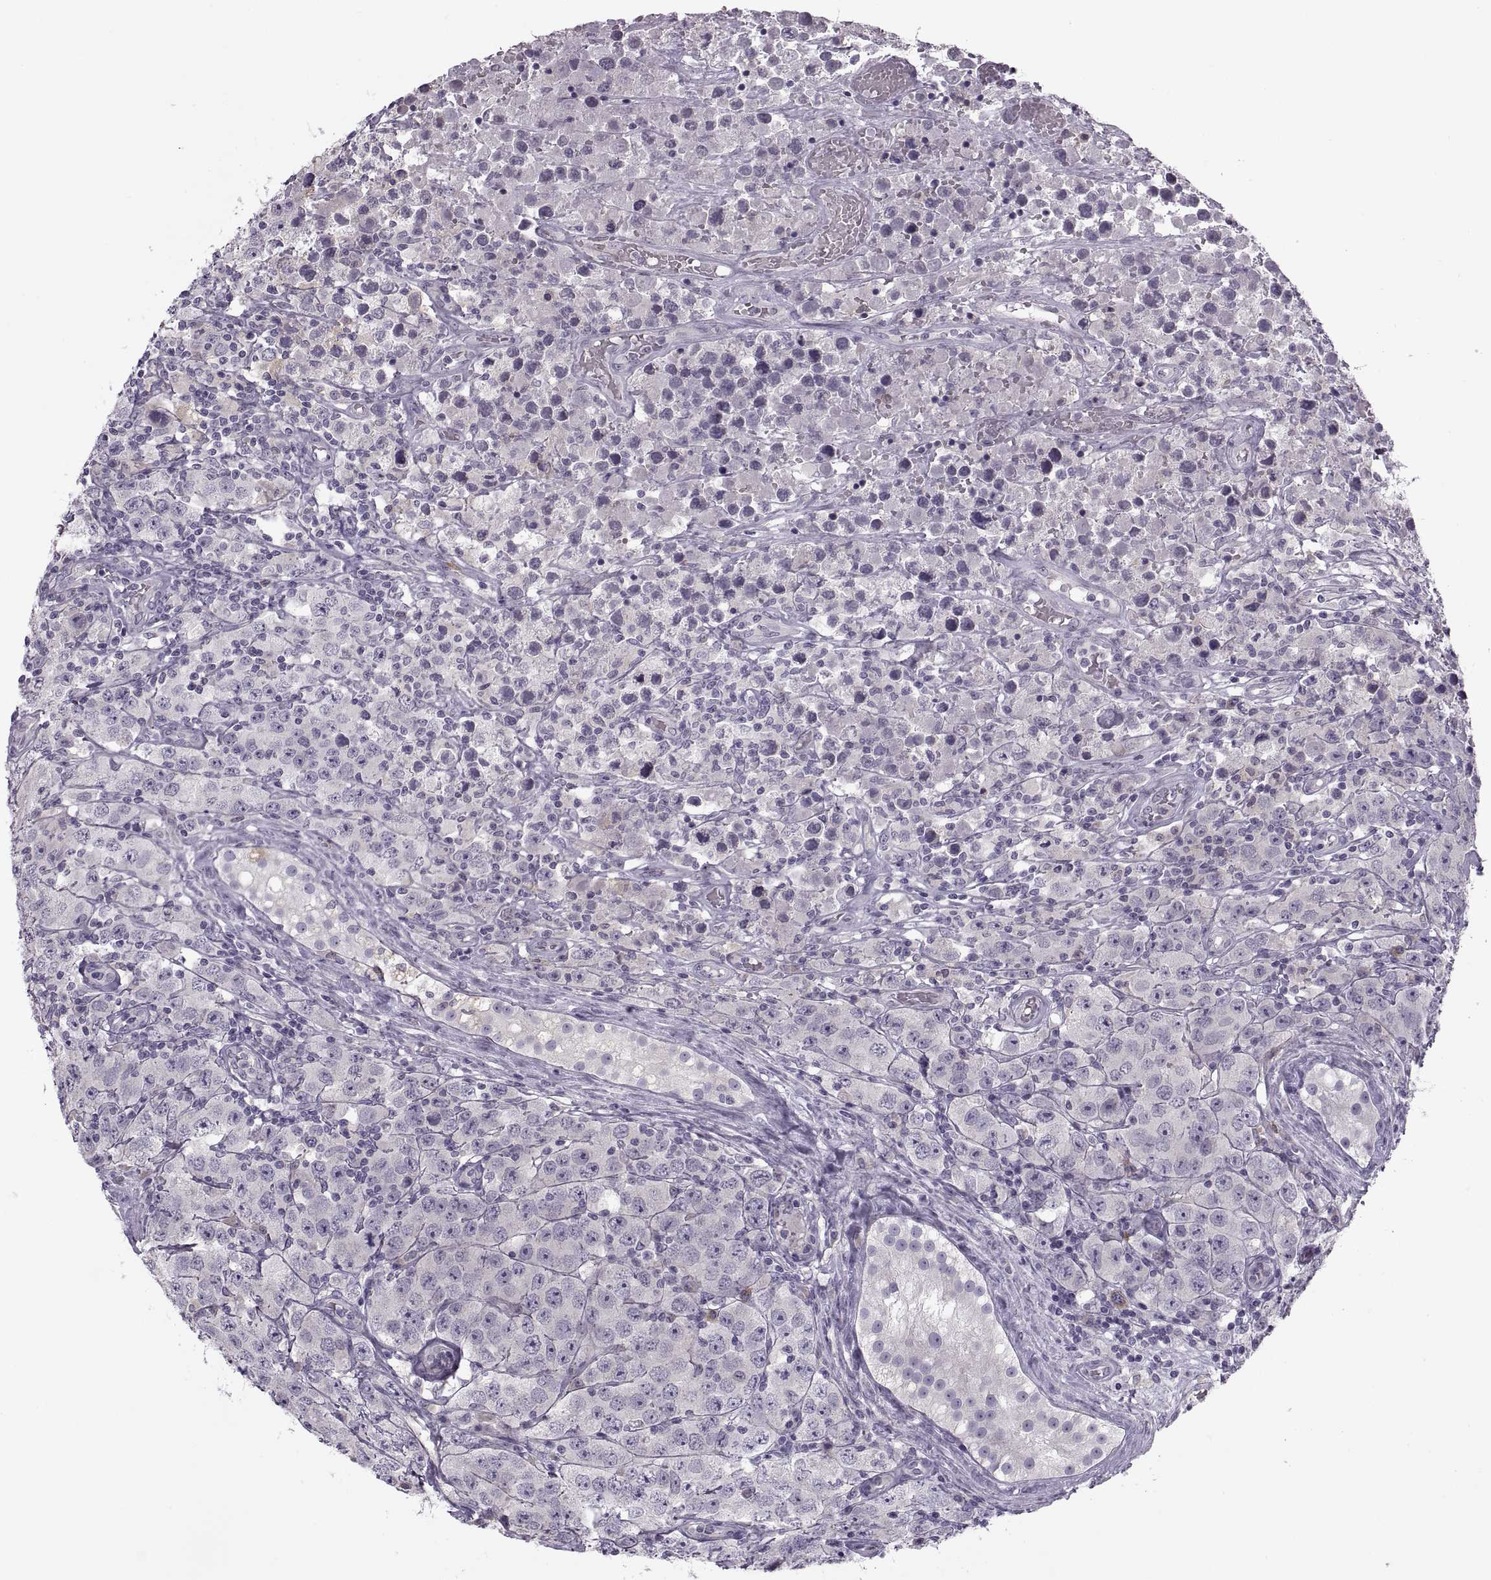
{"staining": {"intensity": "negative", "quantity": "none", "location": "none"}, "tissue": "testis cancer", "cell_type": "Tumor cells", "image_type": "cancer", "snomed": [{"axis": "morphology", "description": "Seminoma, NOS"}, {"axis": "topography", "description": "Testis"}], "caption": "IHC image of neoplastic tissue: human testis cancer (seminoma) stained with DAB displays no significant protein staining in tumor cells.", "gene": "H2AP", "patient": {"sex": "male", "age": 52}}